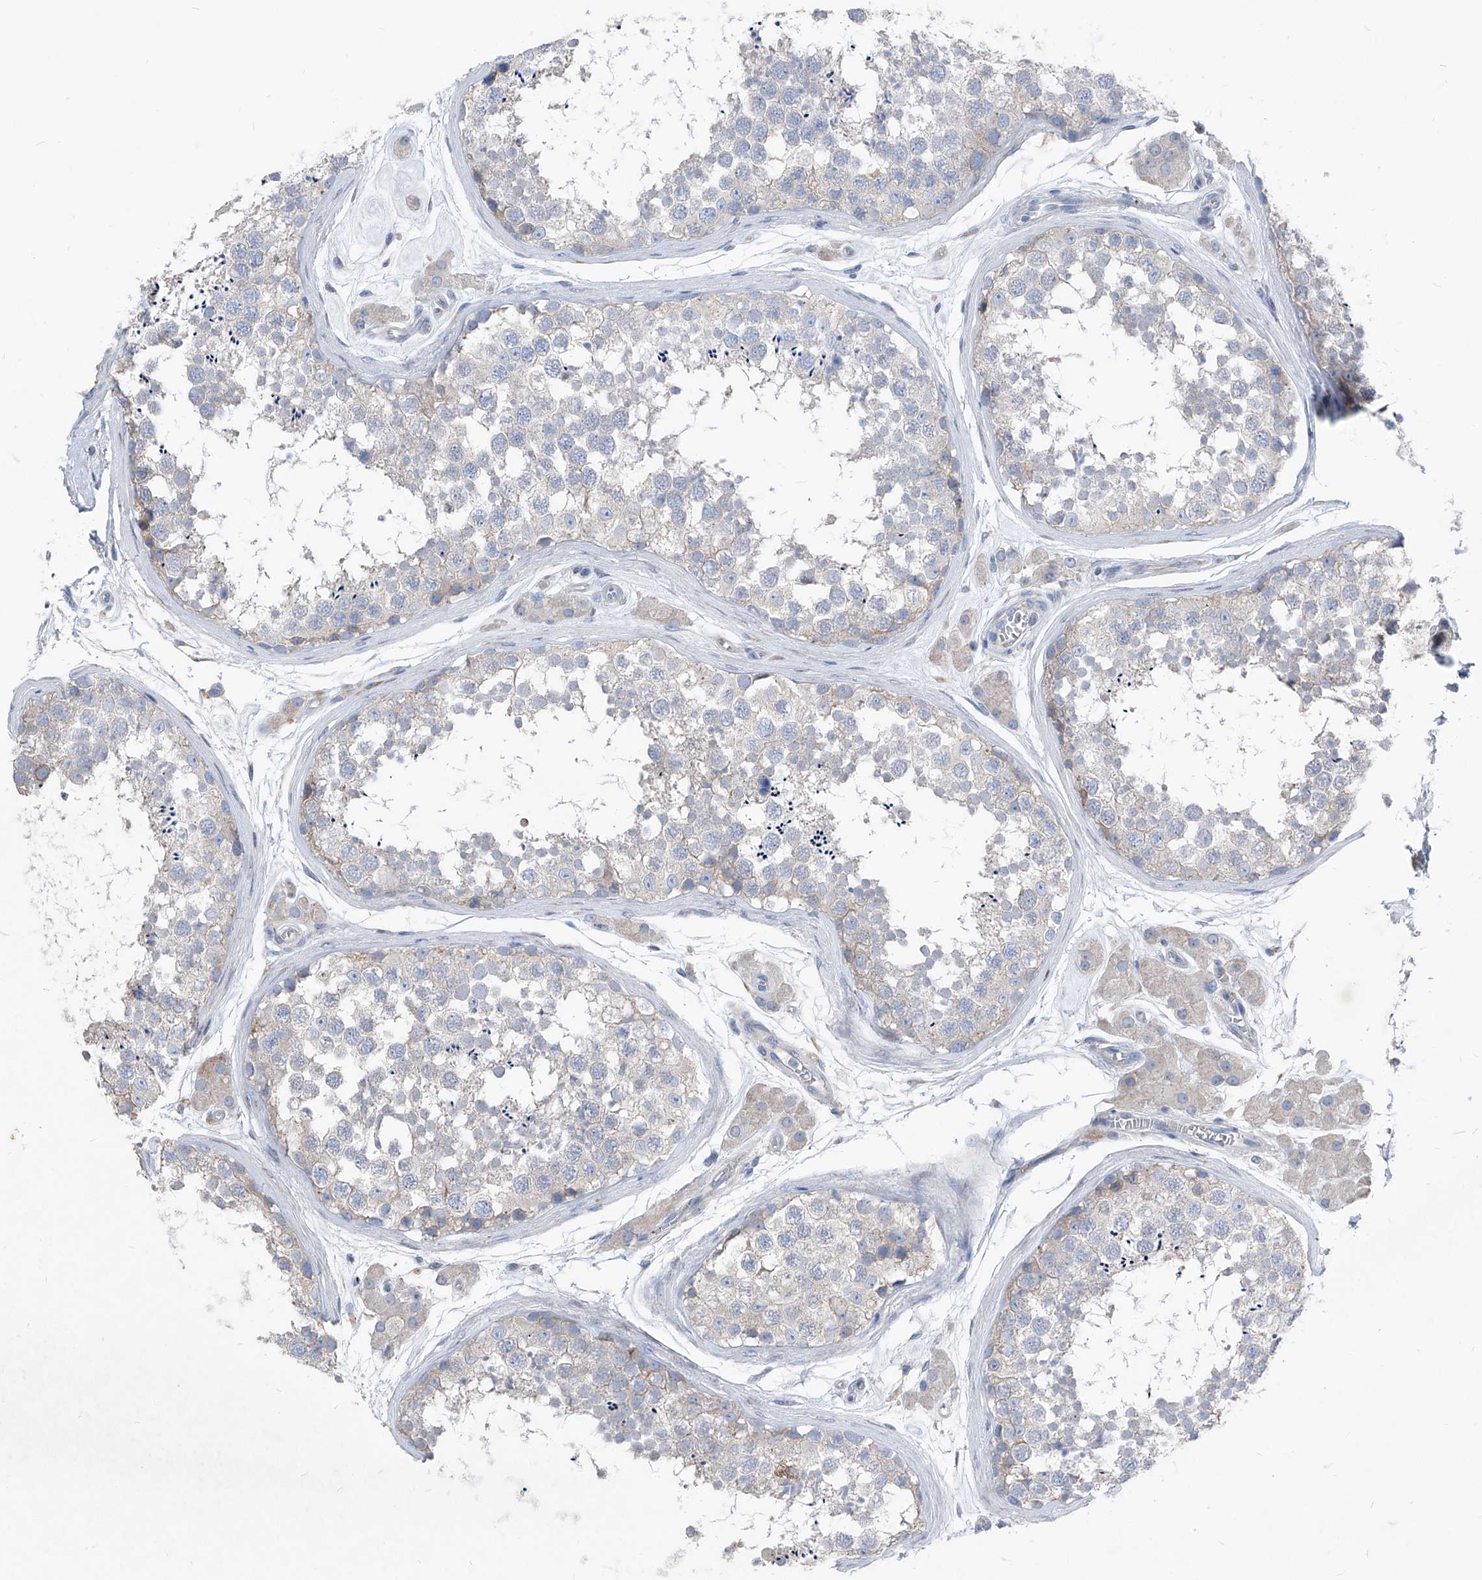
{"staining": {"intensity": "negative", "quantity": "none", "location": "none"}, "tissue": "testis", "cell_type": "Cells in seminiferous ducts", "image_type": "normal", "snomed": [{"axis": "morphology", "description": "Normal tissue, NOS"}, {"axis": "topography", "description": "Testis"}], "caption": "There is no significant staining in cells in seminiferous ducts of testis. The staining is performed using DAB brown chromogen with nuclei counter-stained in using hematoxylin.", "gene": "IFI27", "patient": {"sex": "male", "age": 56}}